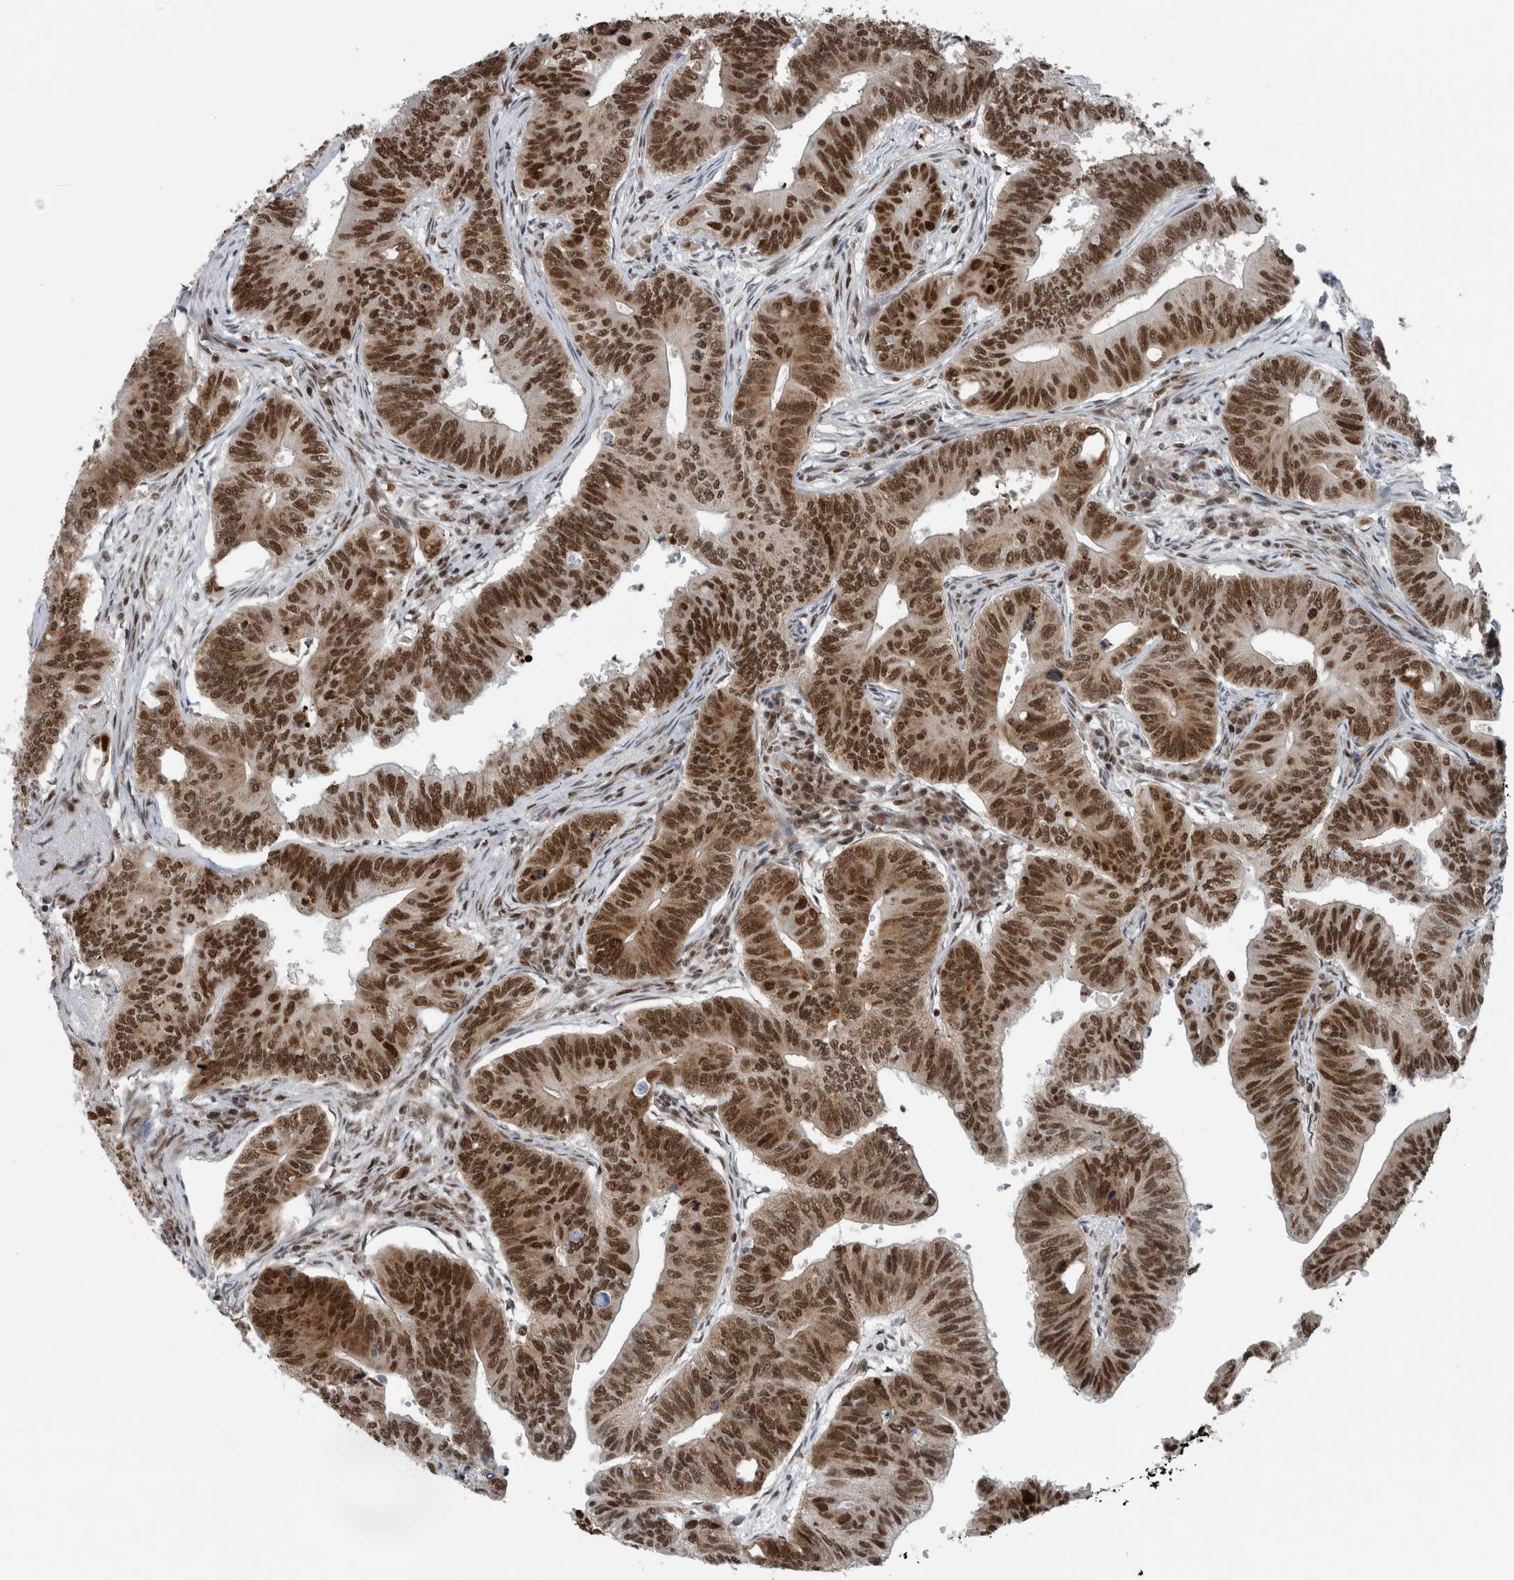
{"staining": {"intensity": "strong", "quantity": ">75%", "location": "nuclear"}, "tissue": "colorectal cancer", "cell_type": "Tumor cells", "image_type": "cancer", "snomed": [{"axis": "morphology", "description": "Adenoma, NOS"}, {"axis": "morphology", "description": "Adenocarcinoma, NOS"}, {"axis": "topography", "description": "Colon"}], "caption": "Protein analysis of colorectal cancer (adenoma) tissue reveals strong nuclear staining in approximately >75% of tumor cells.", "gene": "DNMT3A", "patient": {"sex": "male", "age": 79}}